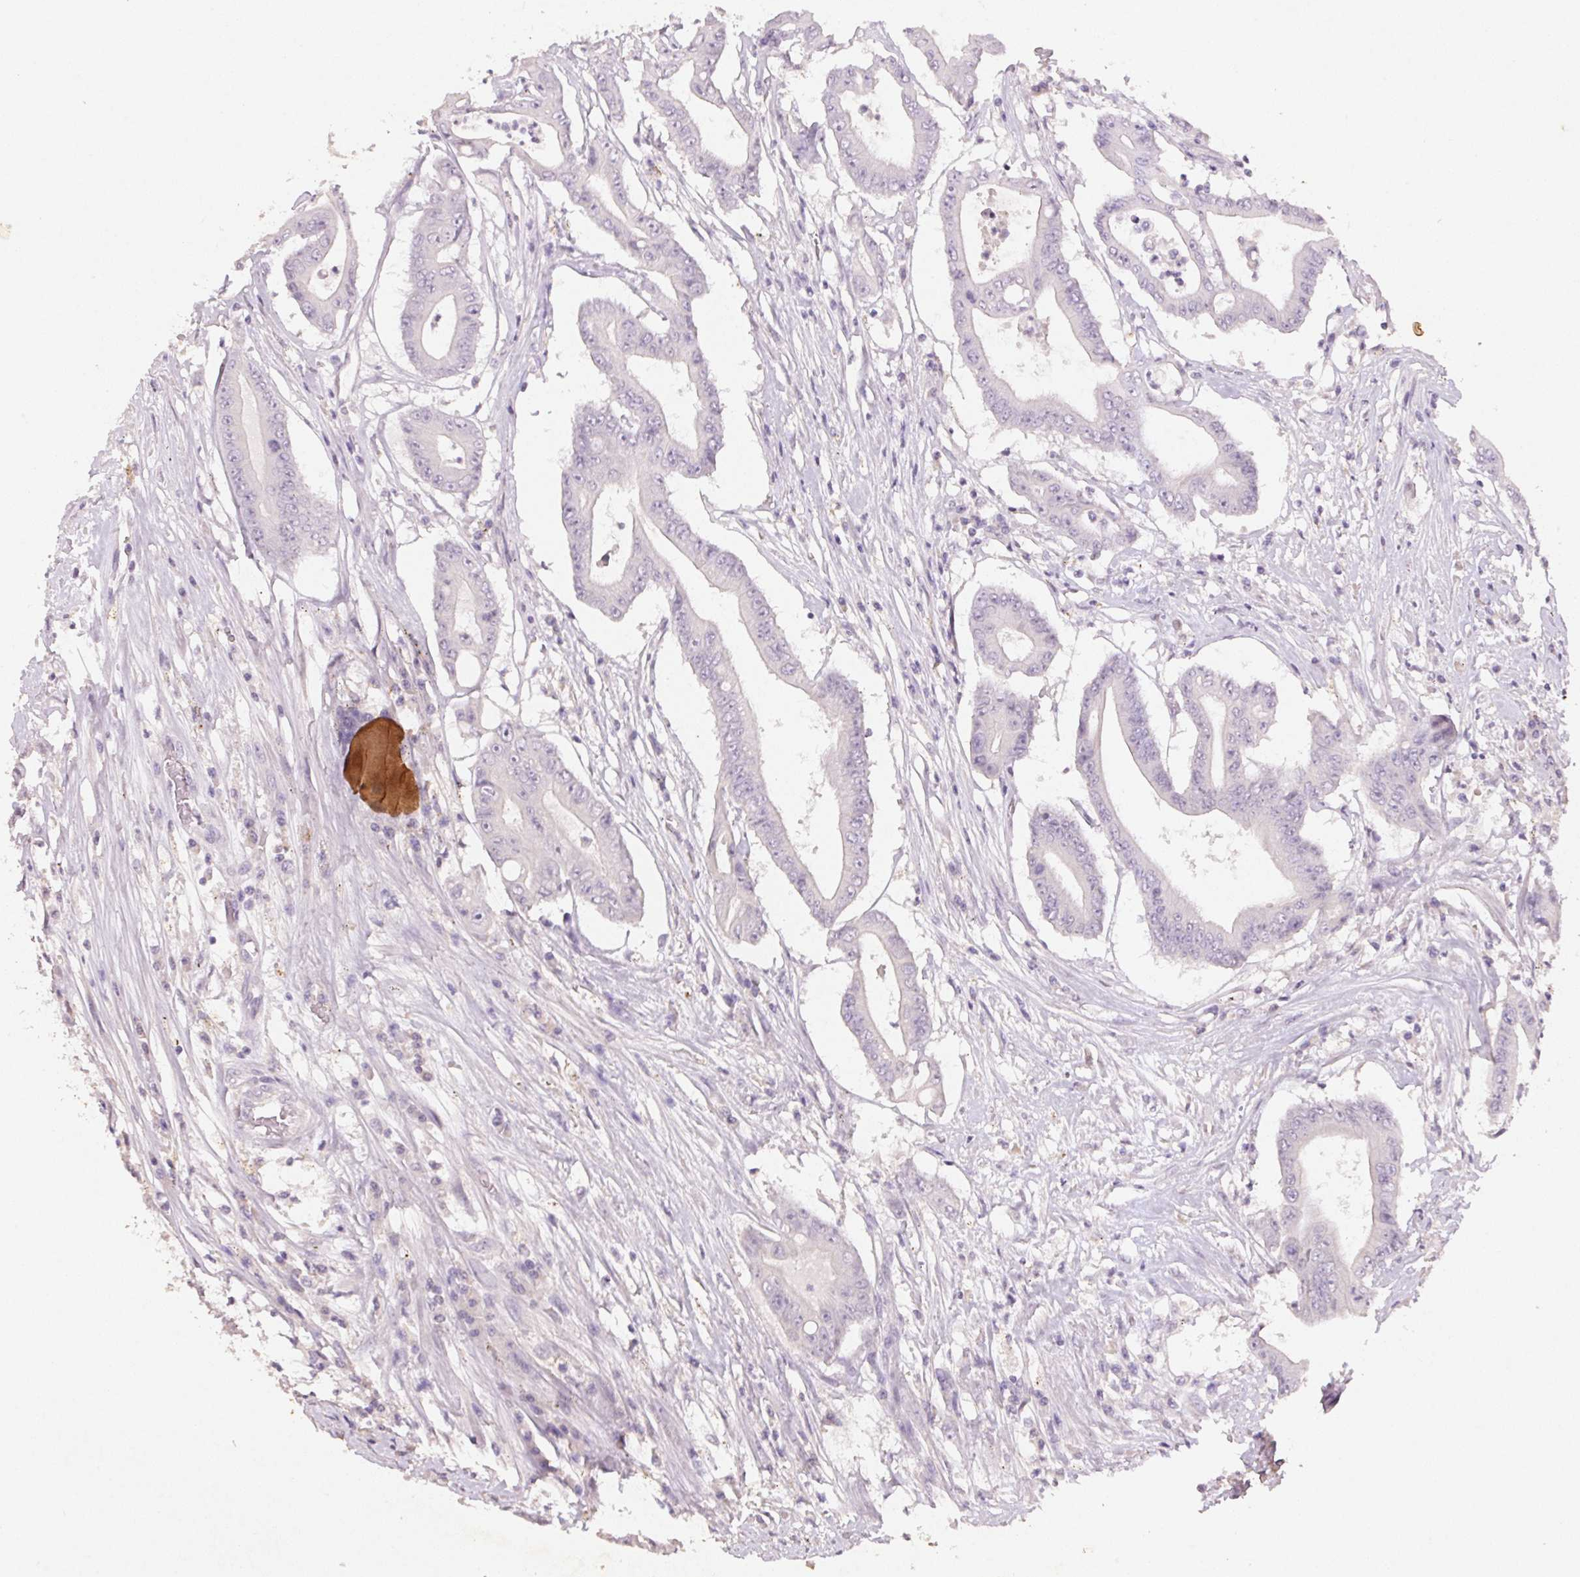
{"staining": {"intensity": "negative", "quantity": "none", "location": "none"}, "tissue": "colorectal cancer", "cell_type": "Tumor cells", "image_type": "cancer", "snomed": [{"axis": "morphology", "description": "Adenocarcinoma, NOS"}, {"axis": "topography", "description": "Rectum"}], "caption": "Colorectal cancer (adenocarcinoma) was stained to show a protein in brown. There is no significant expression in tumor cells.", "gene": "CXCL5", "patient": {"sex": "male", "age": 54}}